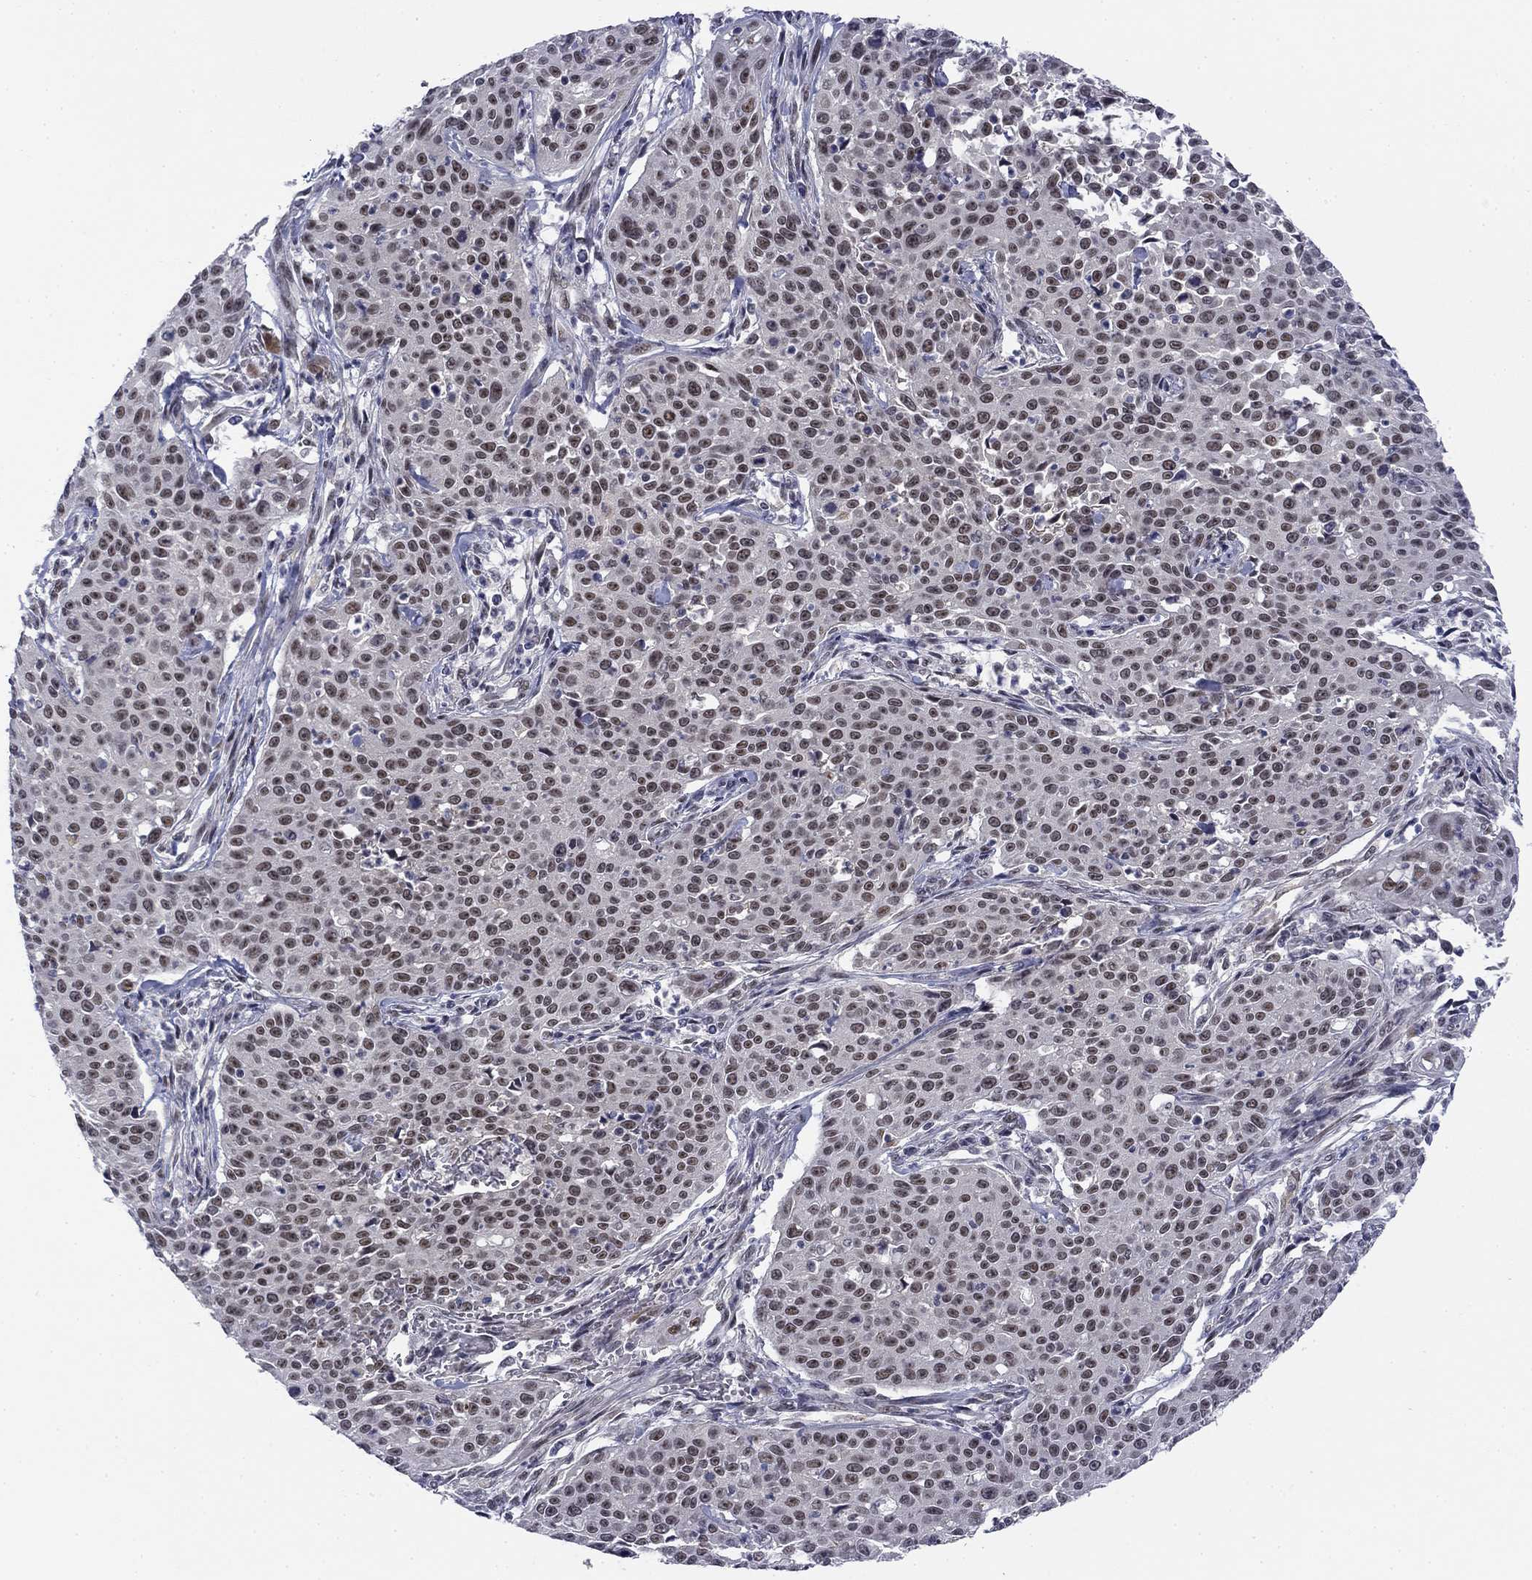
{"staining": {"intensity": "moderate", "quantity": ">75%", "location": "nuclear"}, "tissue": "cervical cancer", "cell_type": "Tumor cells", "image_type": "cancer", "snomed": [{"axis": "morphology", "description": "Squamous cell carcinoma, NOS"}, {"axis": "topography", "description": "Cervix"}], "caption": "Approximately >75% of tumor cells in squamous cell carcinoma (cervical) reveal moderate nuclear protein expression as visualized by brown immunohistochemical staining.", "gene": "TIGD4", "patient": {"sex": "female", "age": 26}}